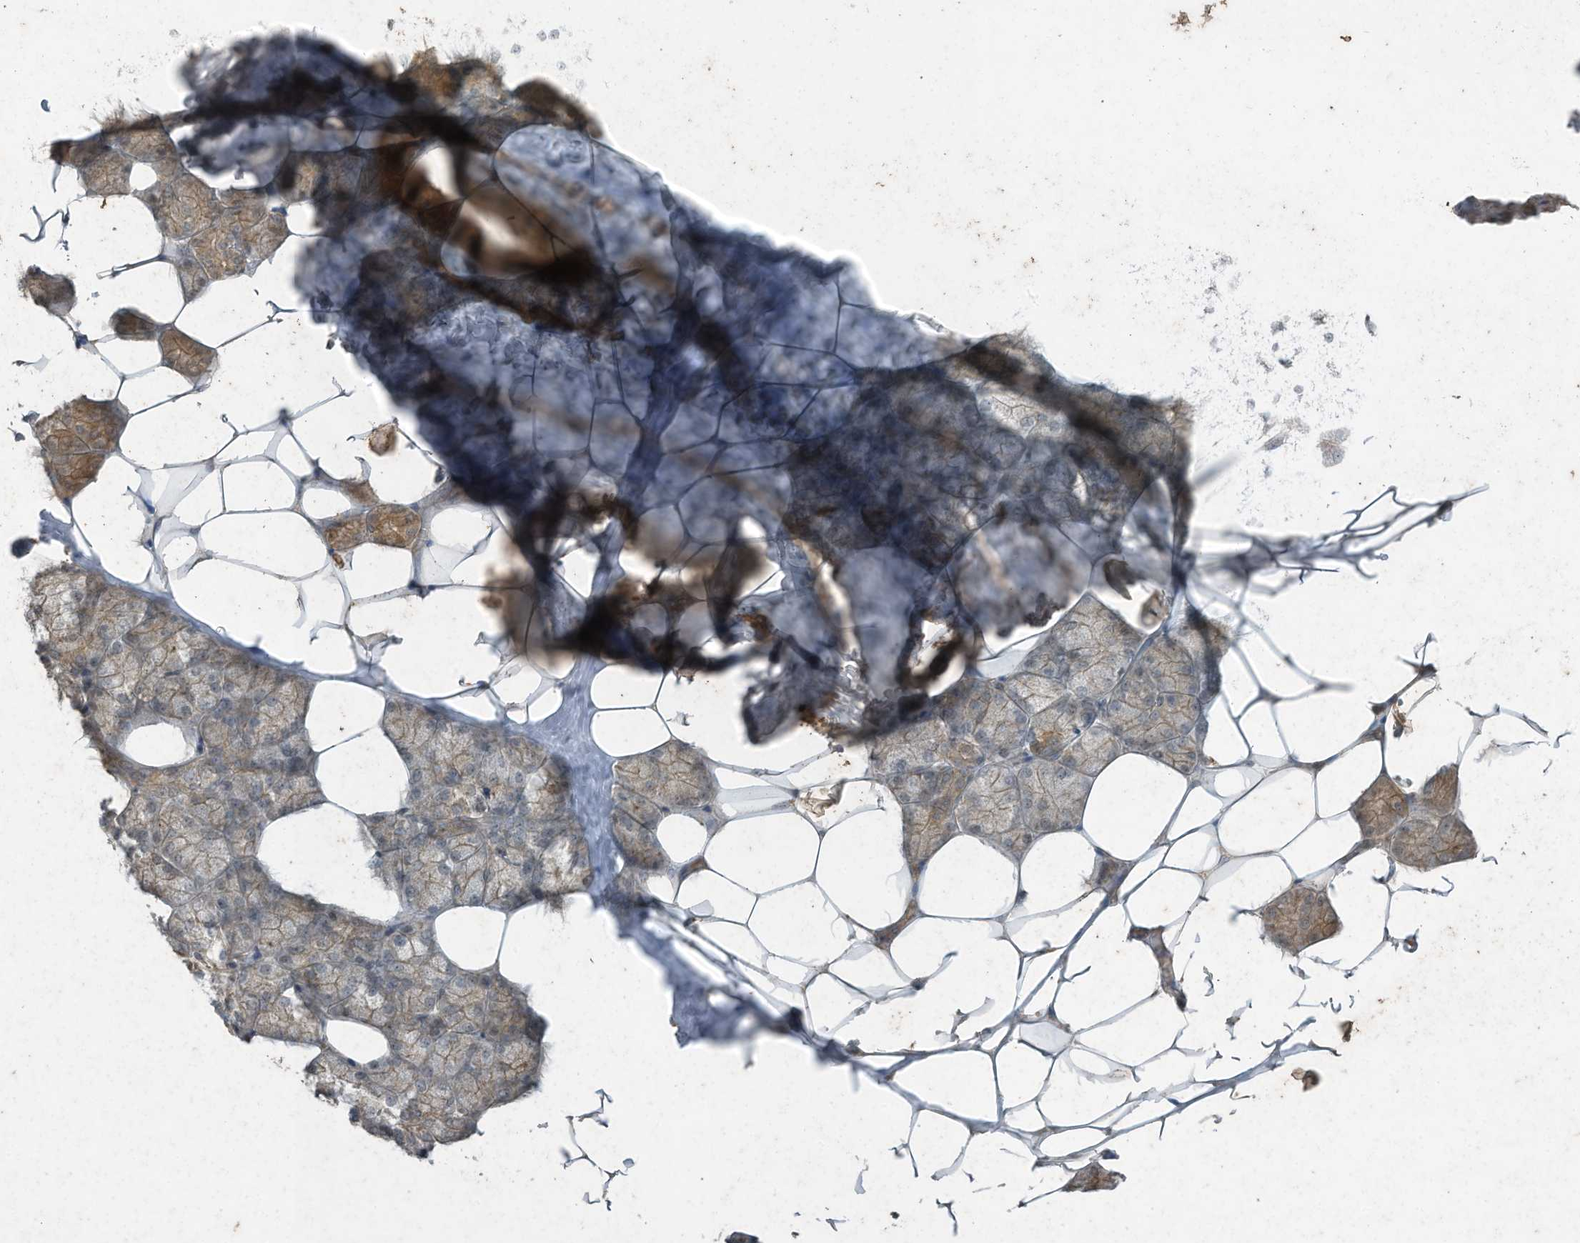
{"staining": {"intensity": "moderate", "quantity": ">75%", "location": "cytoplasmic/membranous"}, "tissue": "salivary gland", "cell_type": "Glandular cells", "image_type": "normal", "snomed": [{"axis": "morphology", "description": "Normal tissue, NOS"}, {"axis": "topography", "description": "Salivary gland"}], "caption": "Immunohistochemistry (IHC) of benign human salivary gland displays medium levels of moderate cytoplasmic/membranous expression in about >75% of glandular cells. The protein is stained brown, and the nuclei are stained in blue (DAB (3,3'-diaminobenzidine) IHC with brightfield microscopy, high magnification).", "gene": "MATN2", "patient": {"sex": "male", "age": 62}}